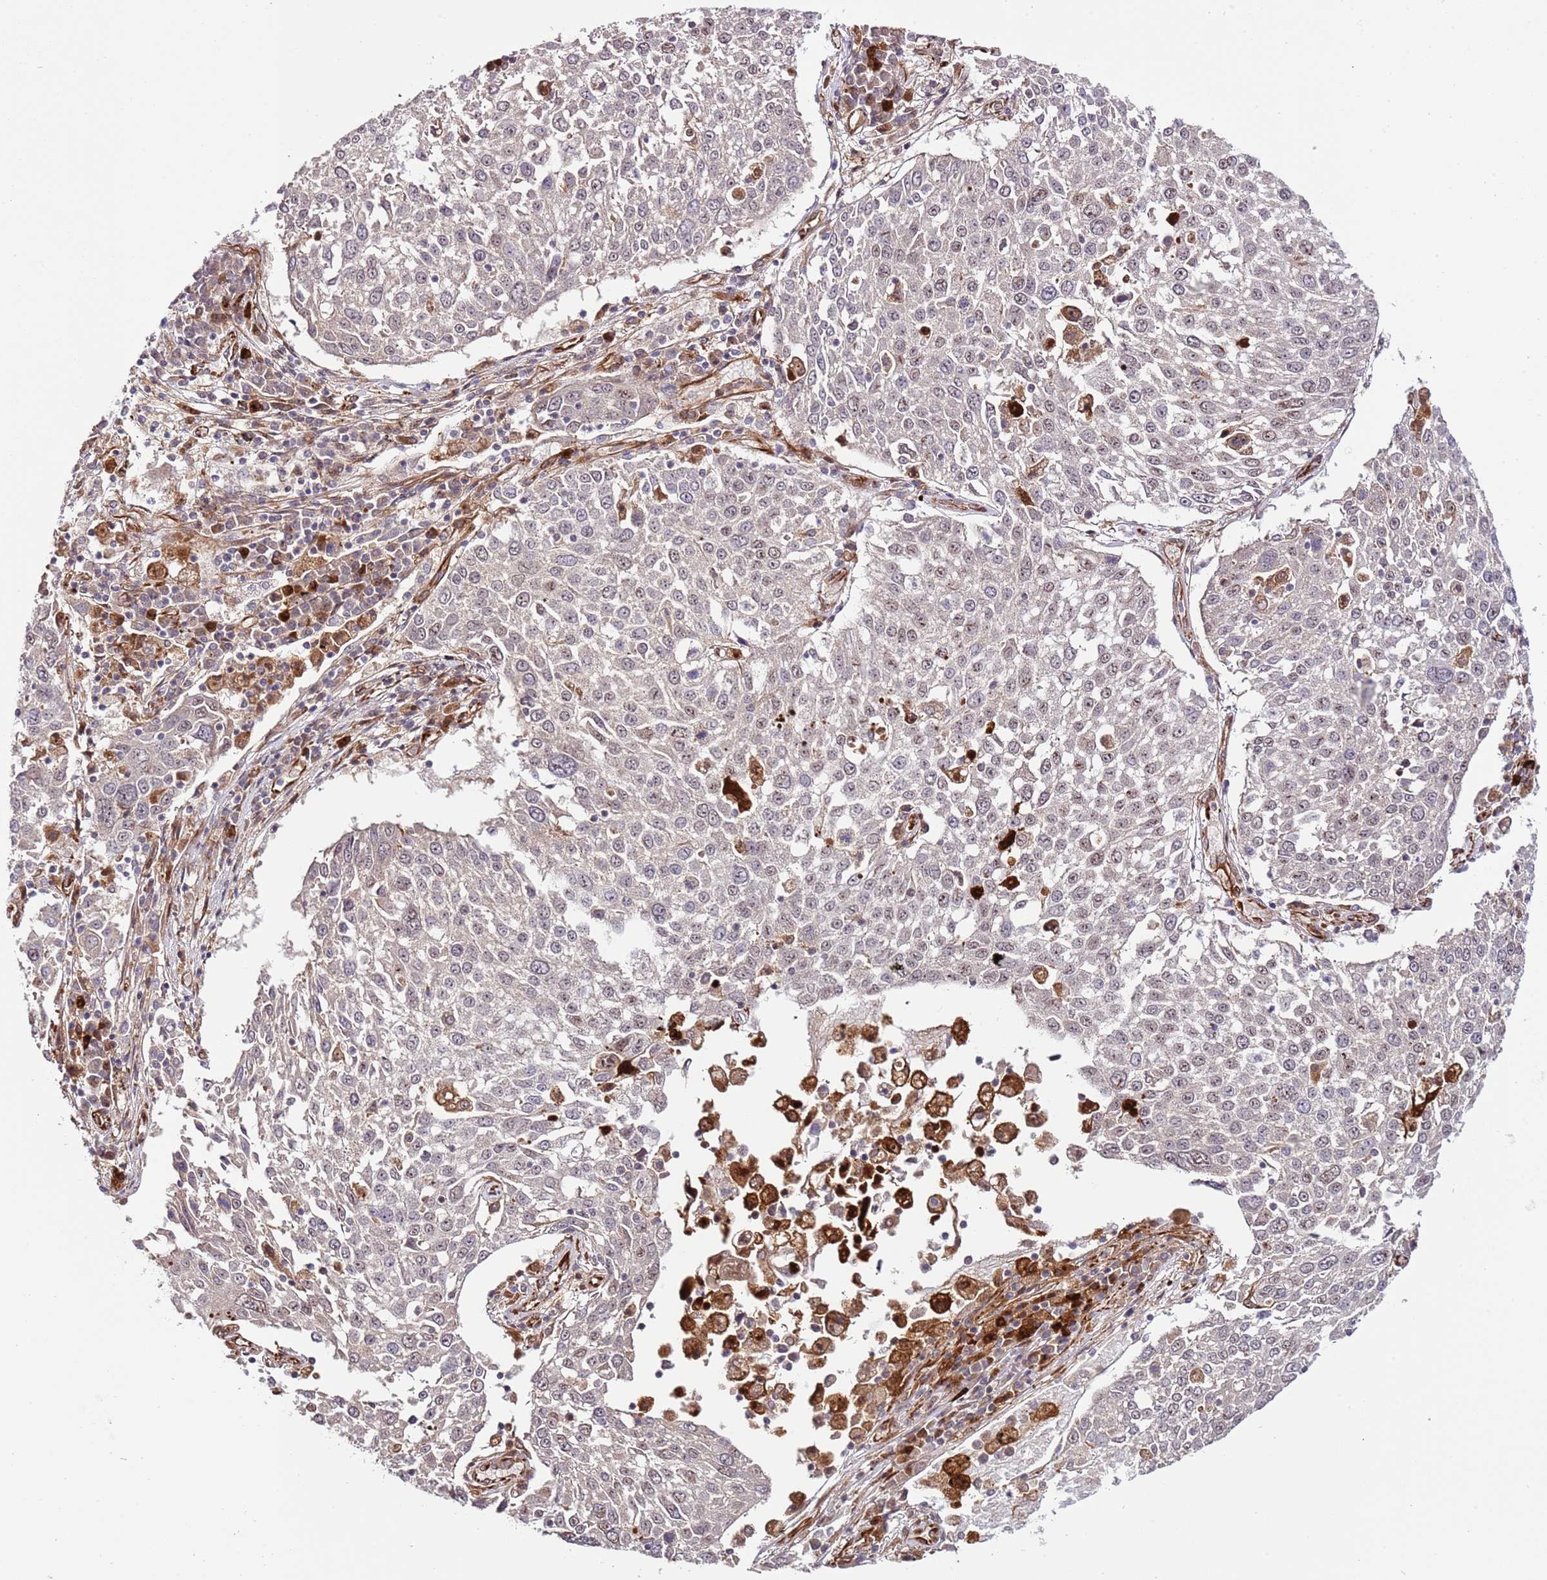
{"staining": {"intensity": "negative", "quantity": "none", "location": "none"}, "tissue": "lung cancer", "cell_type": "Tumor cells", "image_type": "cancer", "snomed": [{"axis": "morphology", "description": "Squamous cell carcinoma, NOS"}, {"axis": "topography", "description": "Lung"}], "caption": "A histopathology image of human lung cancer is negative for staining in tumor cells.", "gene": "NEK3", "patient": {"sex": "male", "age": 65}}